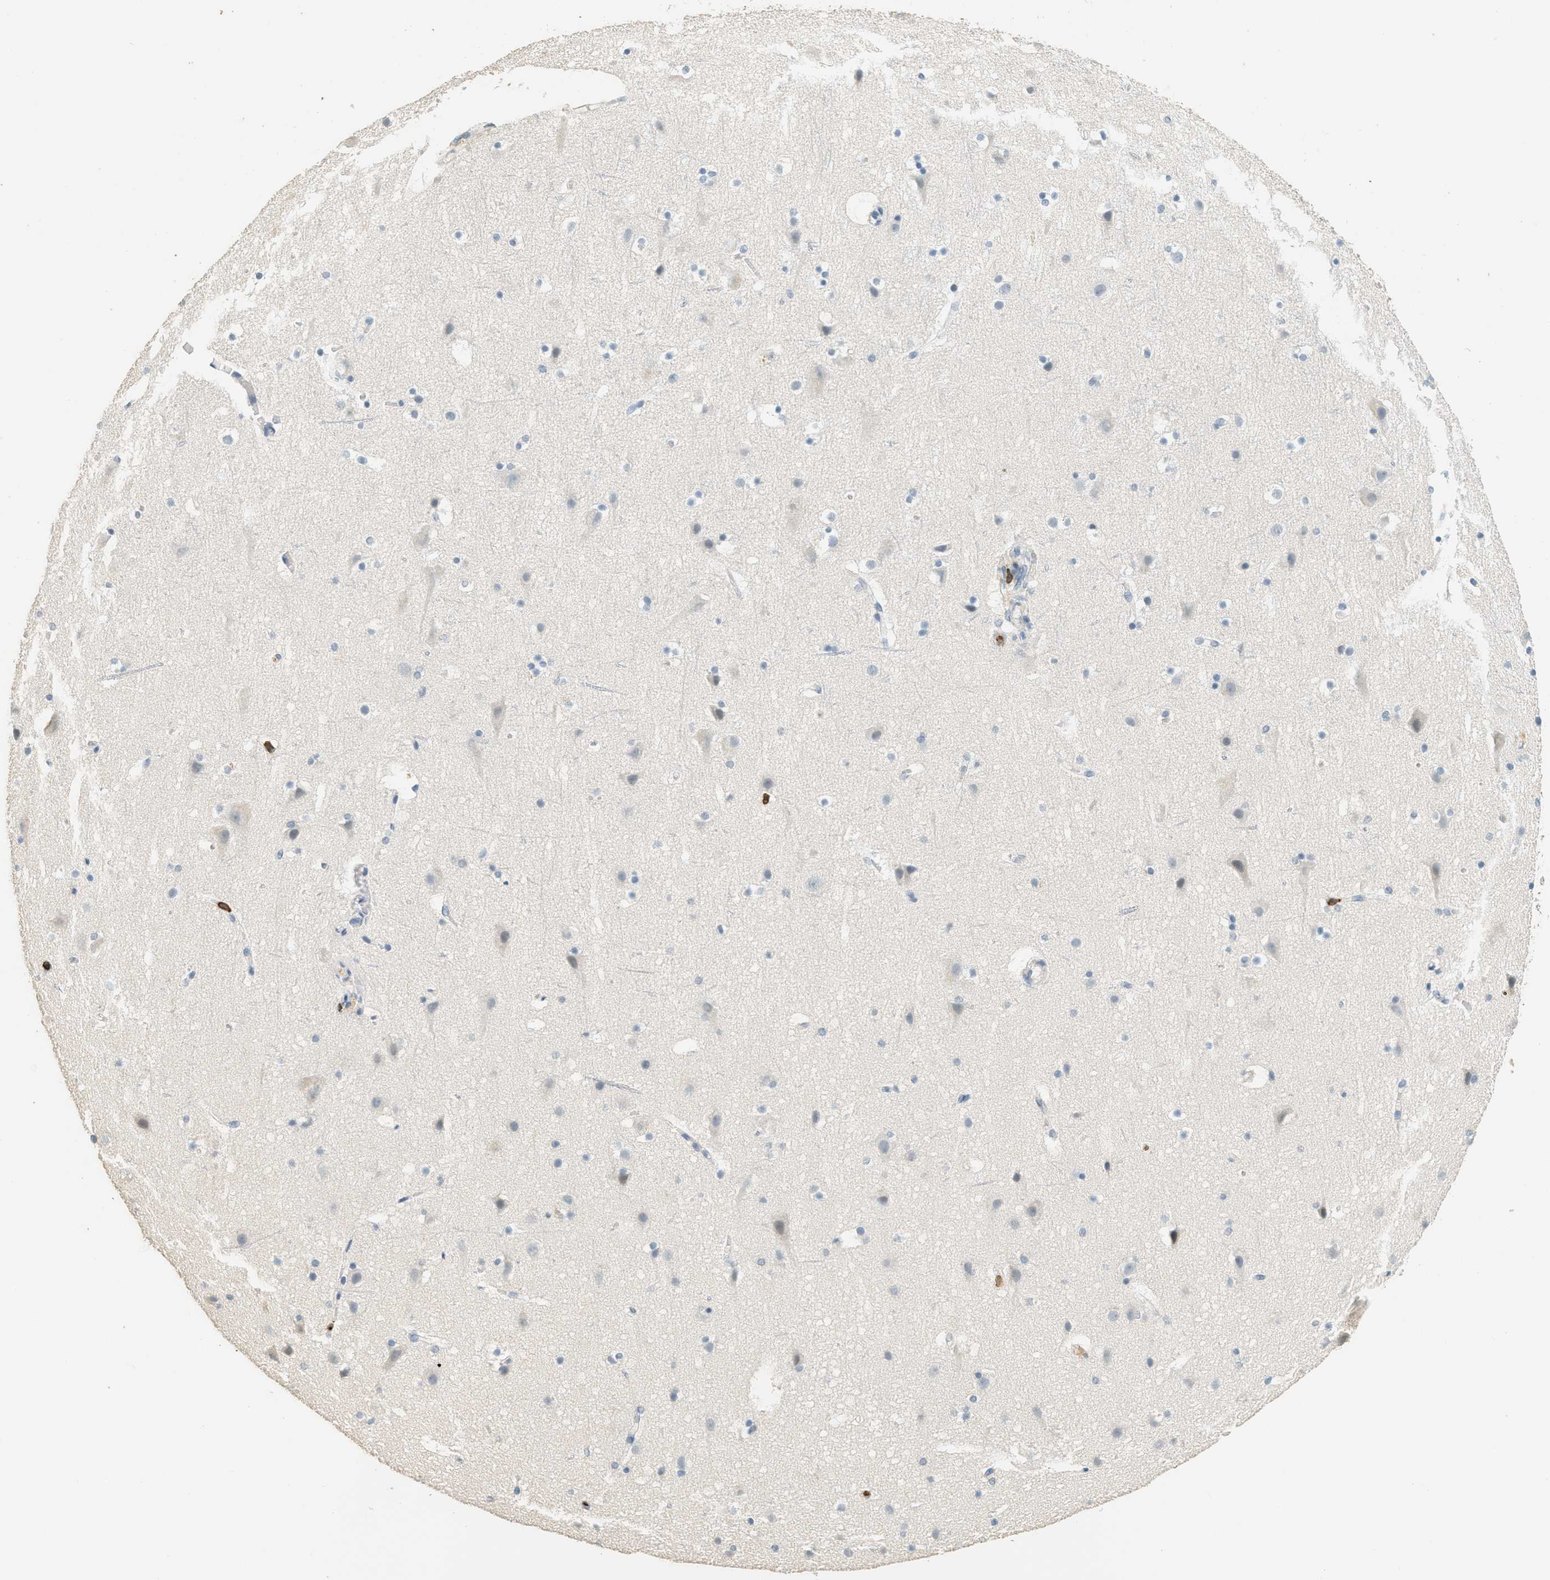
{"staining": {"intensity": "negative", "quantity": "none", "location": "none"}, "tissue": "cerebral cortex", "cell_type": "Endothelial cells", "image_type": "normal", "snomed": [{"axis": "morphology", "description": "Normal tissue, NOS"}, {"axis": "topography", "description": "Cerebral cortex"}], "caption": "High magnification brightfield microscopy of unremarkable cerebral cortex stained with DAB (brown) and counterstained with hematoxylin (blue): endothelial cells show no significant staining.", "gene": "LSP1", "patient": {"sex": "male", "age": 45}}